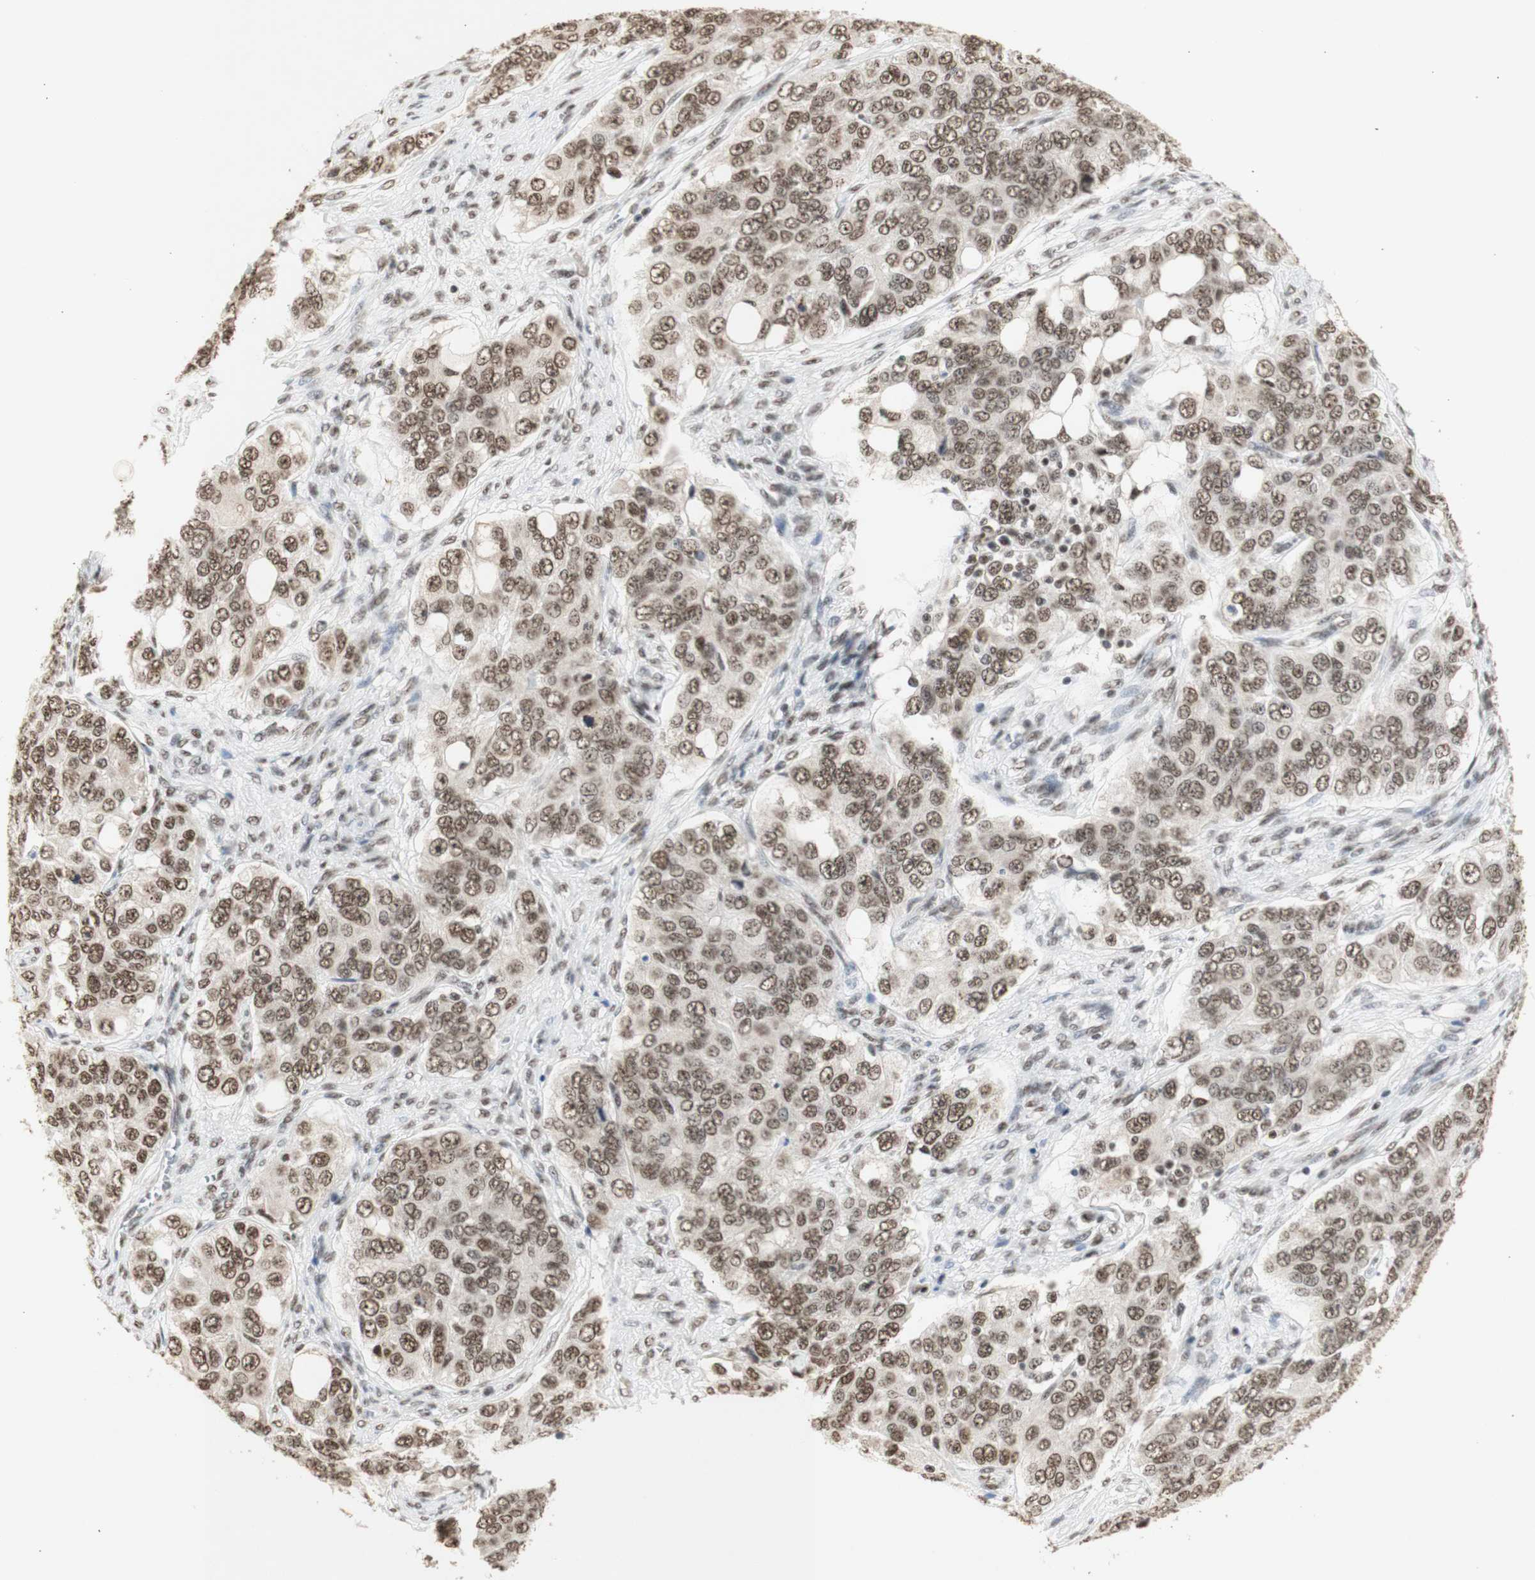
{"staining": {"intensity": "moderate", "quantity": ">75%", "location": "nuclear"}, "tissue": "ovarian cancer", "cell_type": "Tumor cells", "image_type": "cancer", "snomed": [{"axis": "morphology", "description": "Carcinoma, endometroid"}, {"axis": "topography", "description": "Ovary"}], "caption": "IHC (DAB (3,3'-diaminobenzidine)) staining of ovarian cancer shows moderate nuclear protein expression in about >75% of tumor cells.", "gene": "SNRPB", "patient": {"sex": "female", "age": 51}}